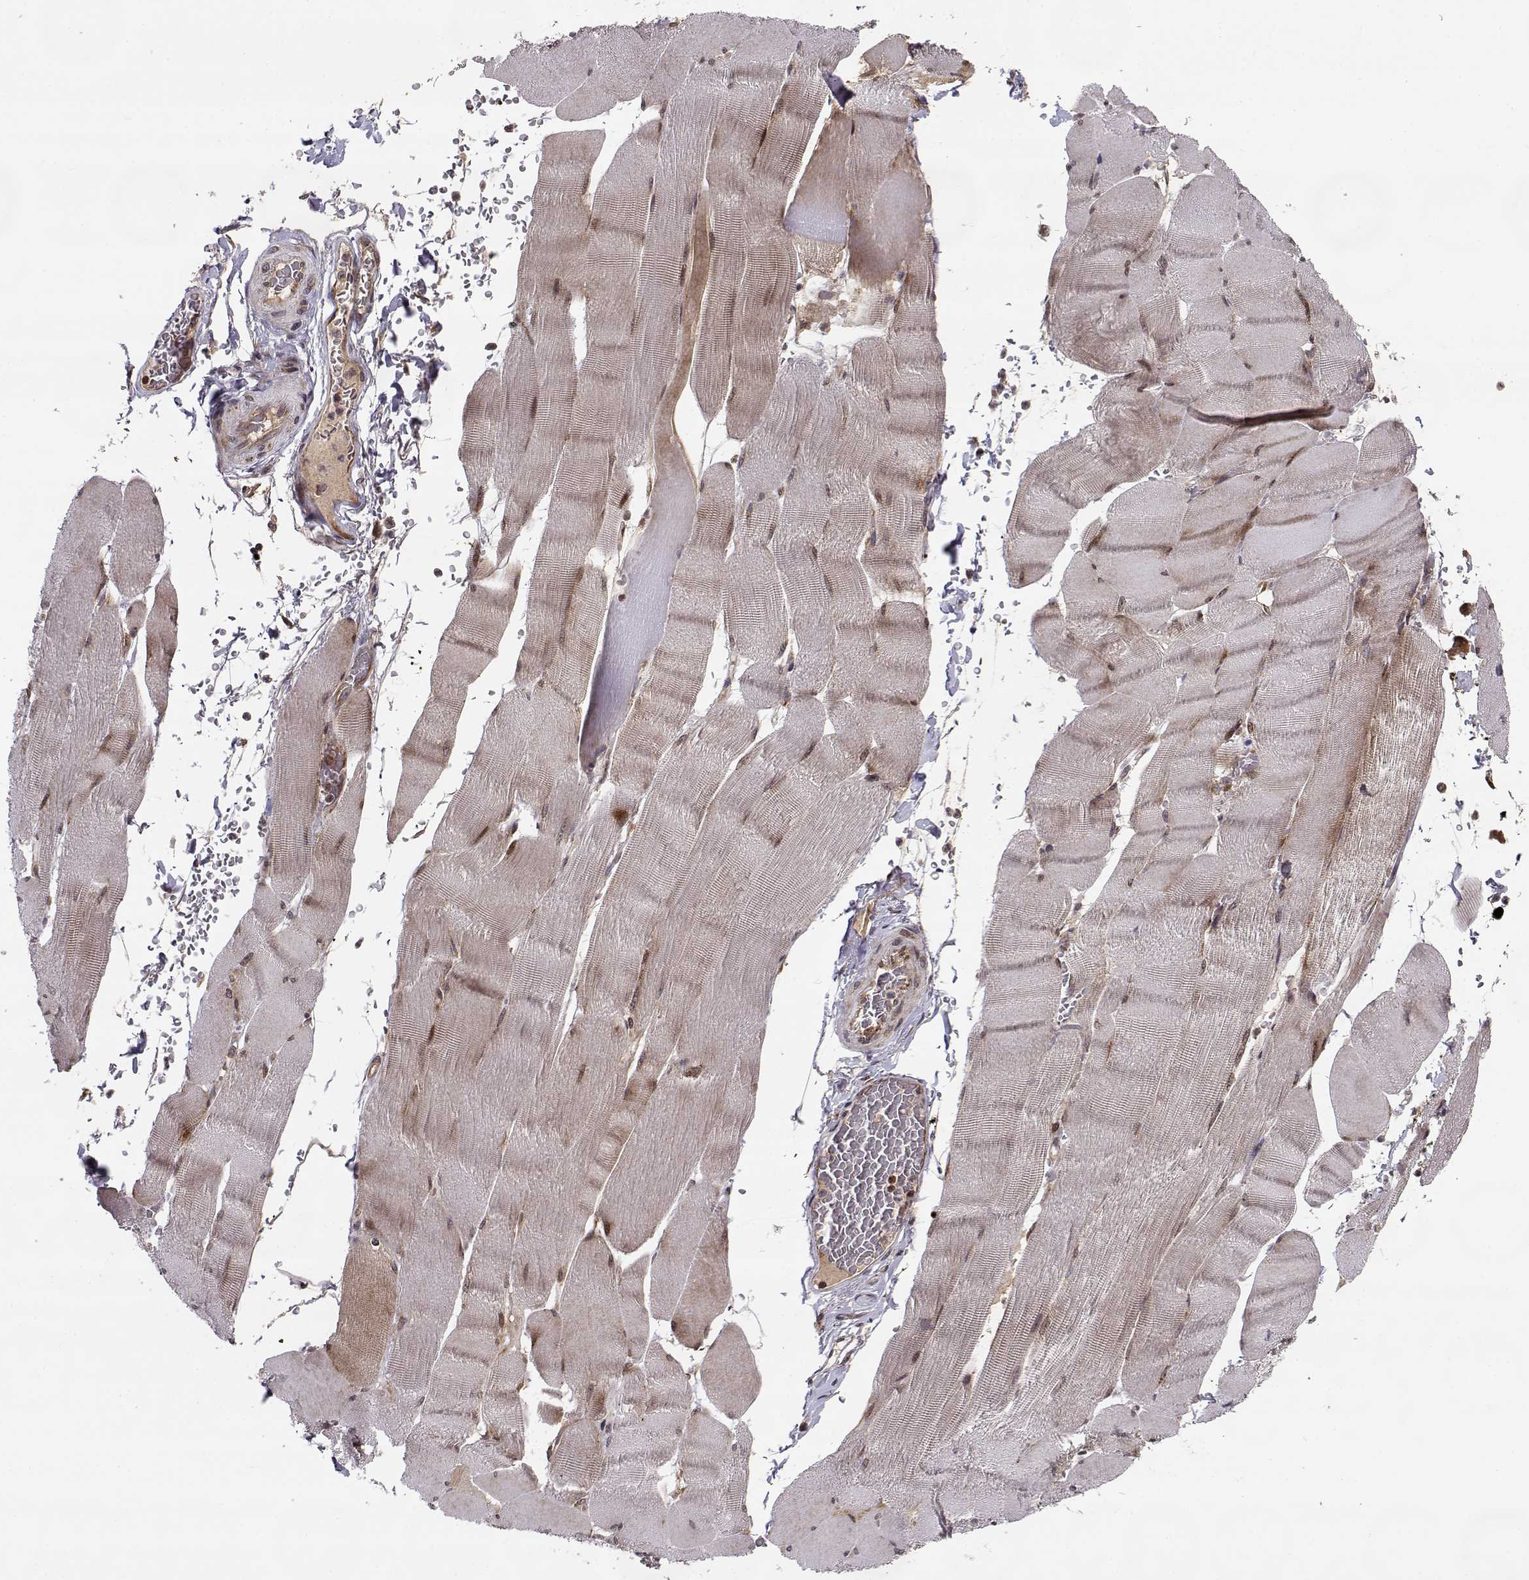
{"staining": {"intensity": "weak", "quantity": "25%-75%", "location": "cytoplasmic/membranous,nuclear"}, "tissue": "skeletal muscle", "cell_type": "Myocytes", "image_type": "normal", "snomed": [{"axis": "morphology", "description": "Normal tissue, NOS"}, {"axis": "topography", "description": "Skeletal muscle"}], "caption": "DAB (3,3'-diaminobenzidine) immunohistochemical staining of unremarkable skeletal muscle demonstrates weak cytoplasmic/membranous,nuclear protein staining in about 25%-75% of myocytes. The staining was performed using DAB to visualize the protein expression in brown, while the nuclei were stained in blue with hematoxylin (Magnification: 20x).", "gene": "RPL31", "patient": {"sex": "male", "age": 56}}